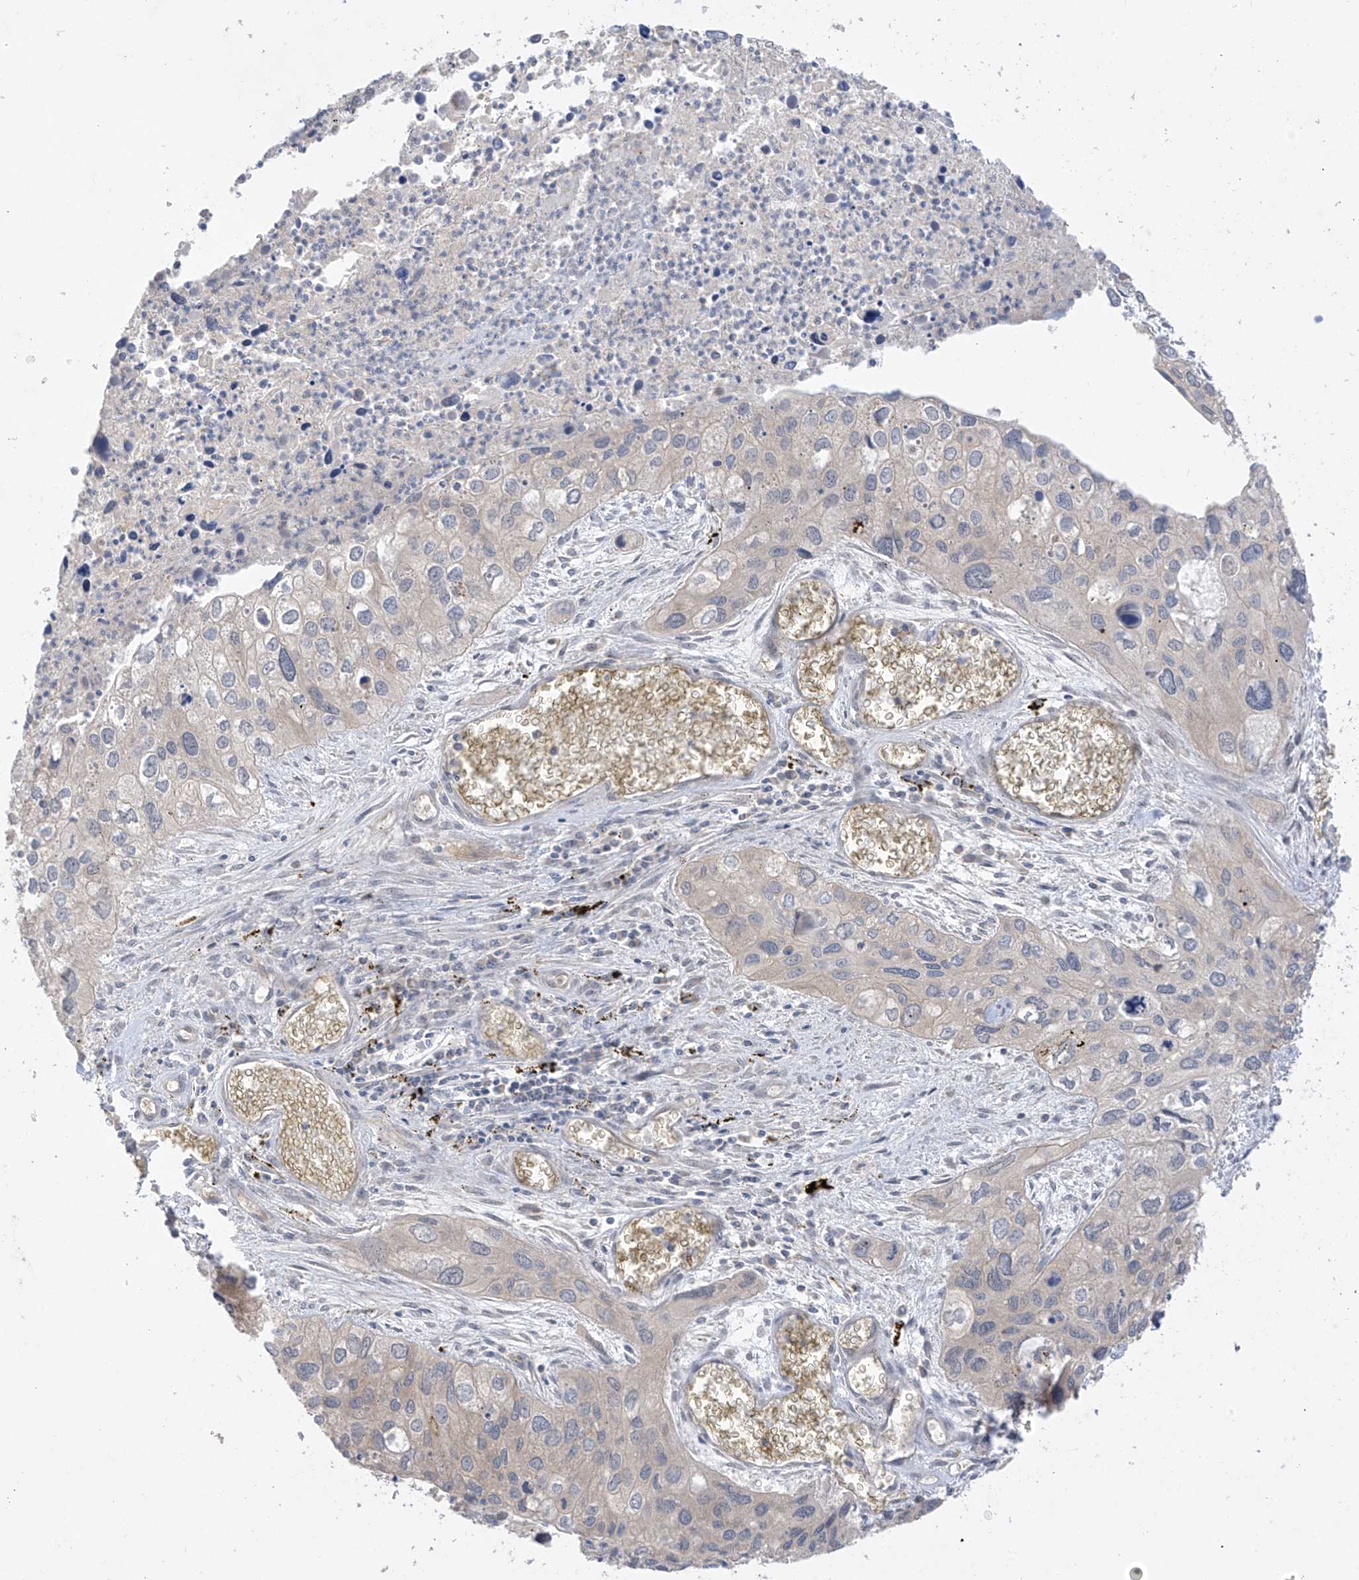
{"staining": {"intensity": "negative", "quantity": "none", "location": "none"}, "tissue": "cervical cancer", "cell_type": "Tumor cells", "image_type": "cancer", "snomed": [{"axis": "morphology", "description": "Squamous cell carcinoma, NOS"}, {"axis": "topography", "description": "Cervix"}], "caption": "There is no significant staining in tumor cells of cervical squamous cell carcinoma.", "gene": "ANGEL2", "patient": {"sex": "female", "age": 55}}